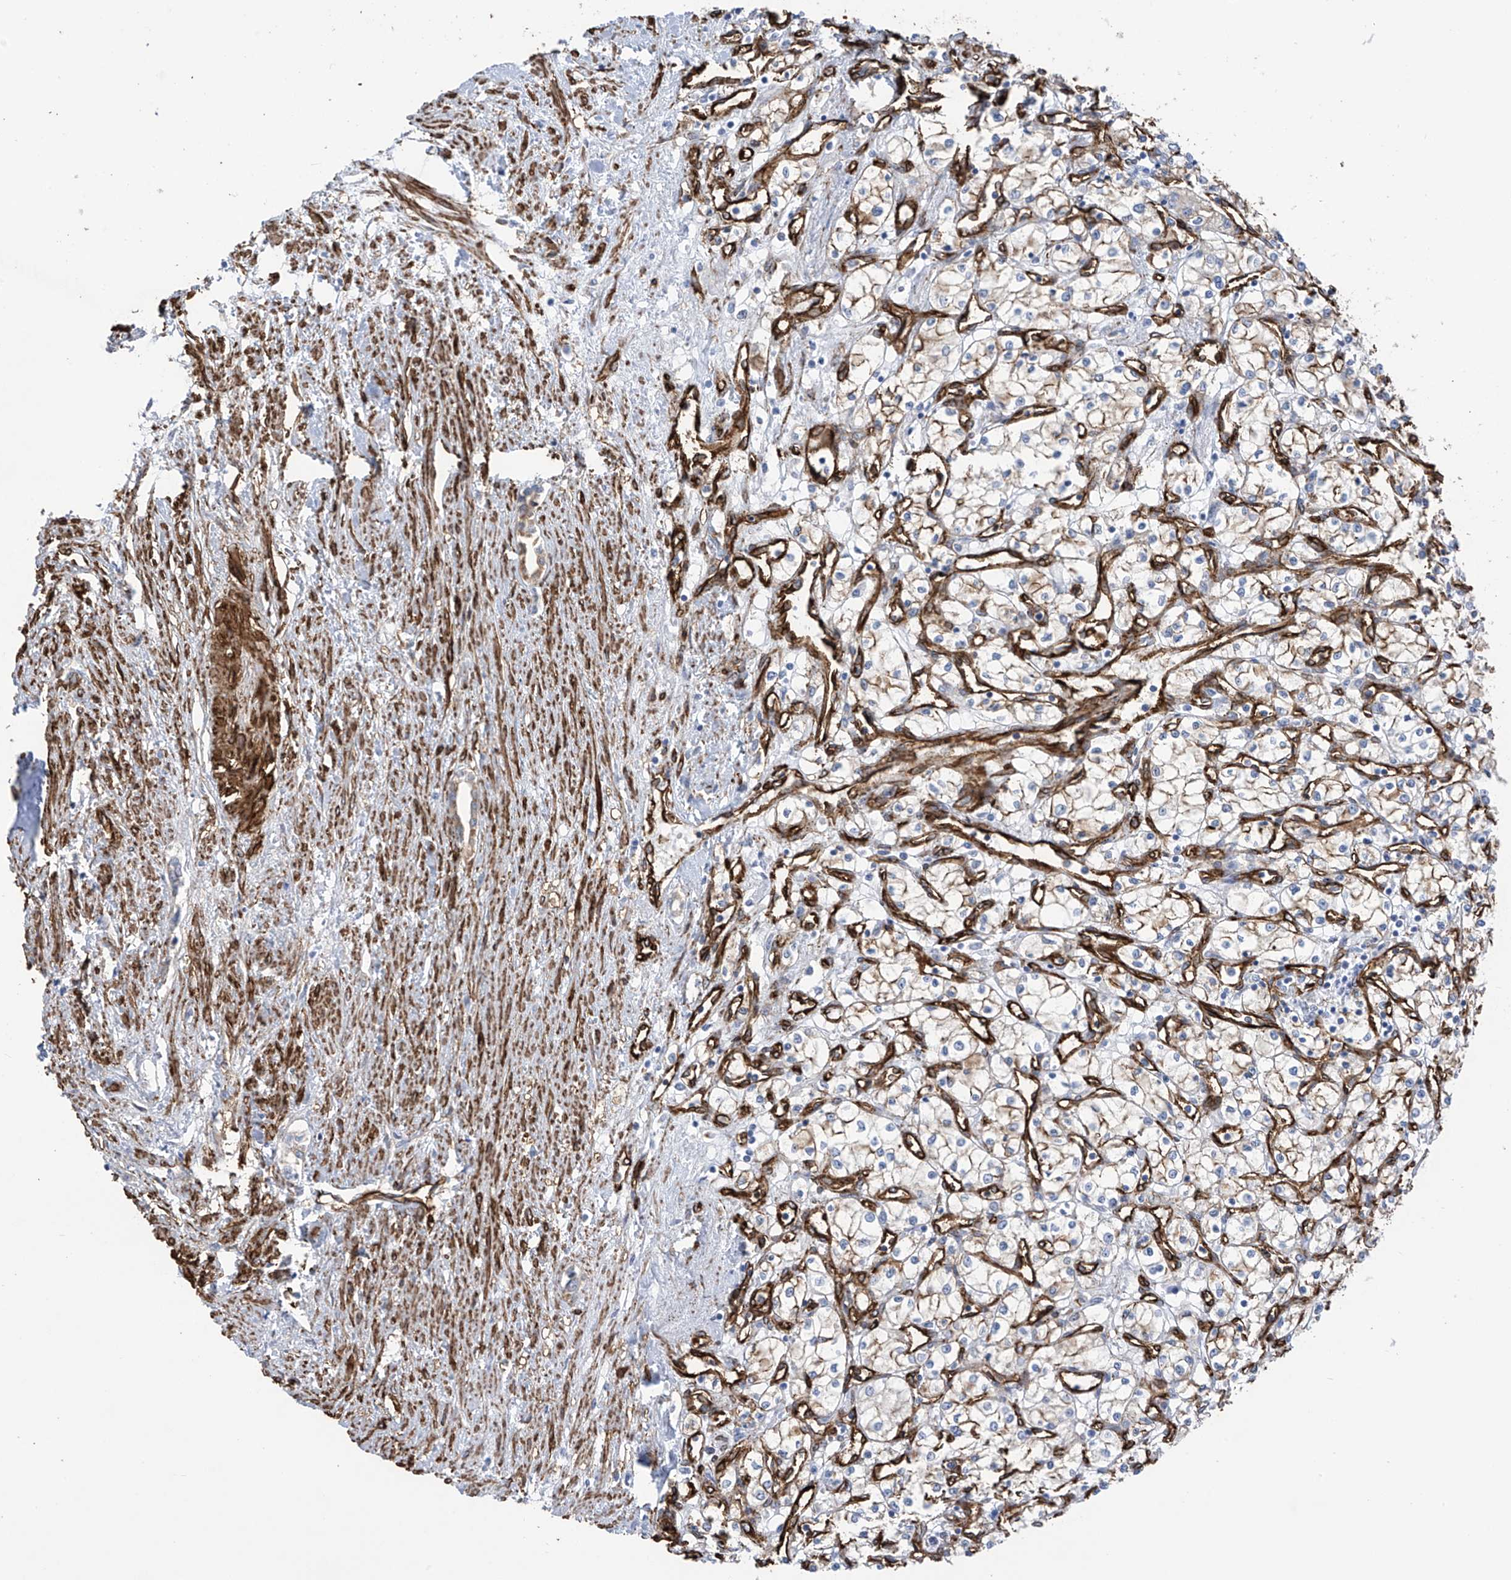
{"staining": {"intensity": "weak", "quantity": ">75%", "location": "cytoplasmic/membranous"}, "tissue": "renal cancer", "cell_type": "Tumor cells", "image_type": "cancer", "snomed": [{"axis": "morphology", "description": "Adenocarcinoma, NOS"}, {"axis": "topography", "description": "Kidney"}], "caption": "Protein expression analysis of renal cancer (adenocarcinoma) displays weak cytoplasmic/membranous positivity in approximately >75% of tumor cells.", "gene": "UBTD1", "patient": {"sex": "male", "age": 59}}